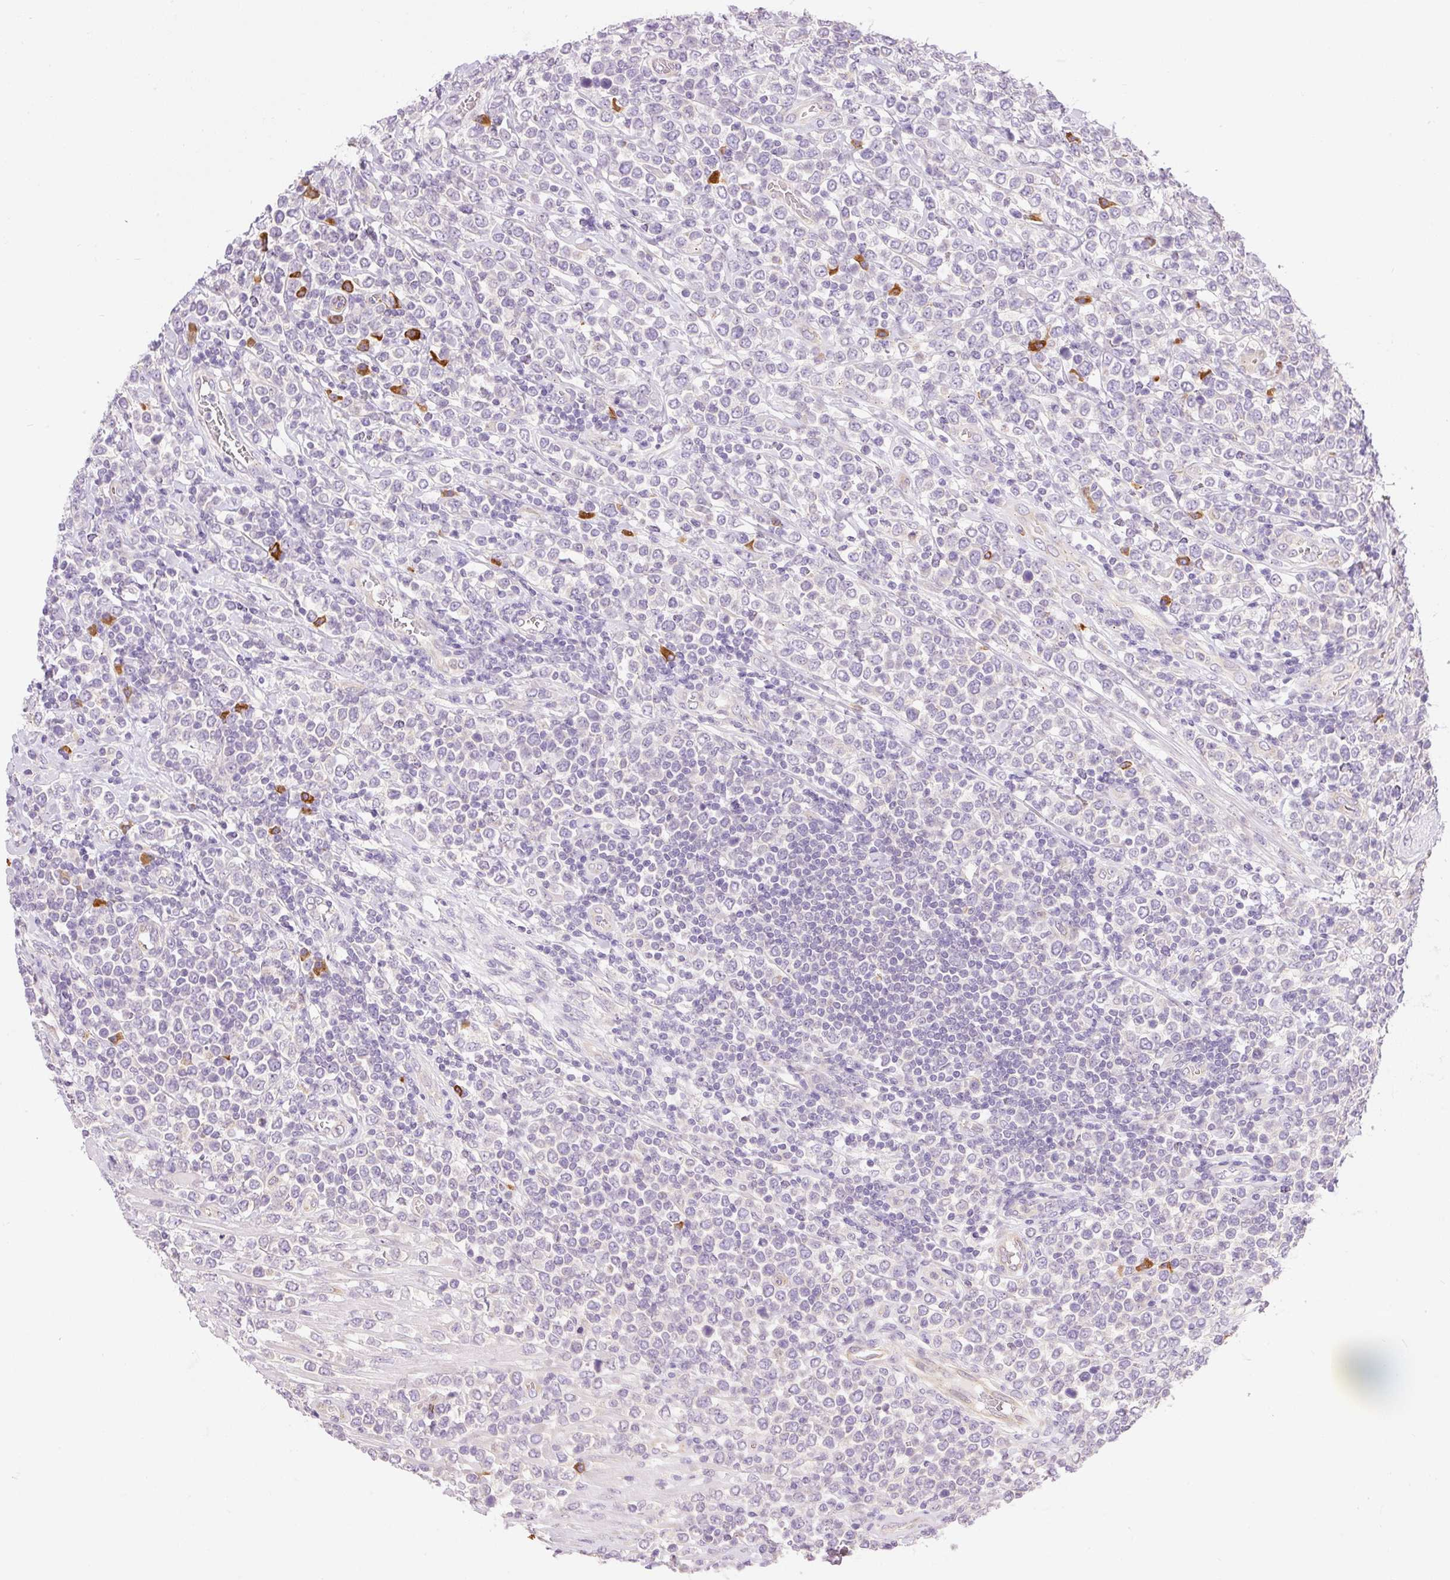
{"staining": {"intensity": "negative", "quantity": "none", "location": "none"}, "tissue": "lymphoma", "cell_type": "Tumor cells", "image_type": "cancer", "snomed": [{"axis": "morphology", "description": "Malignant lymphoma, non-Hodgkin's type, High grade"}, {"axis": "topography", "description": "Soft tissue"}], "caption": "Malignant lymphoma, non-Hodgkin's type (high-grade) stained for a protein using immunohistochemistry displays no expression tumor cells.", "gene": "PNPLA5", "patient": {"sex": "female", "age": 56}}